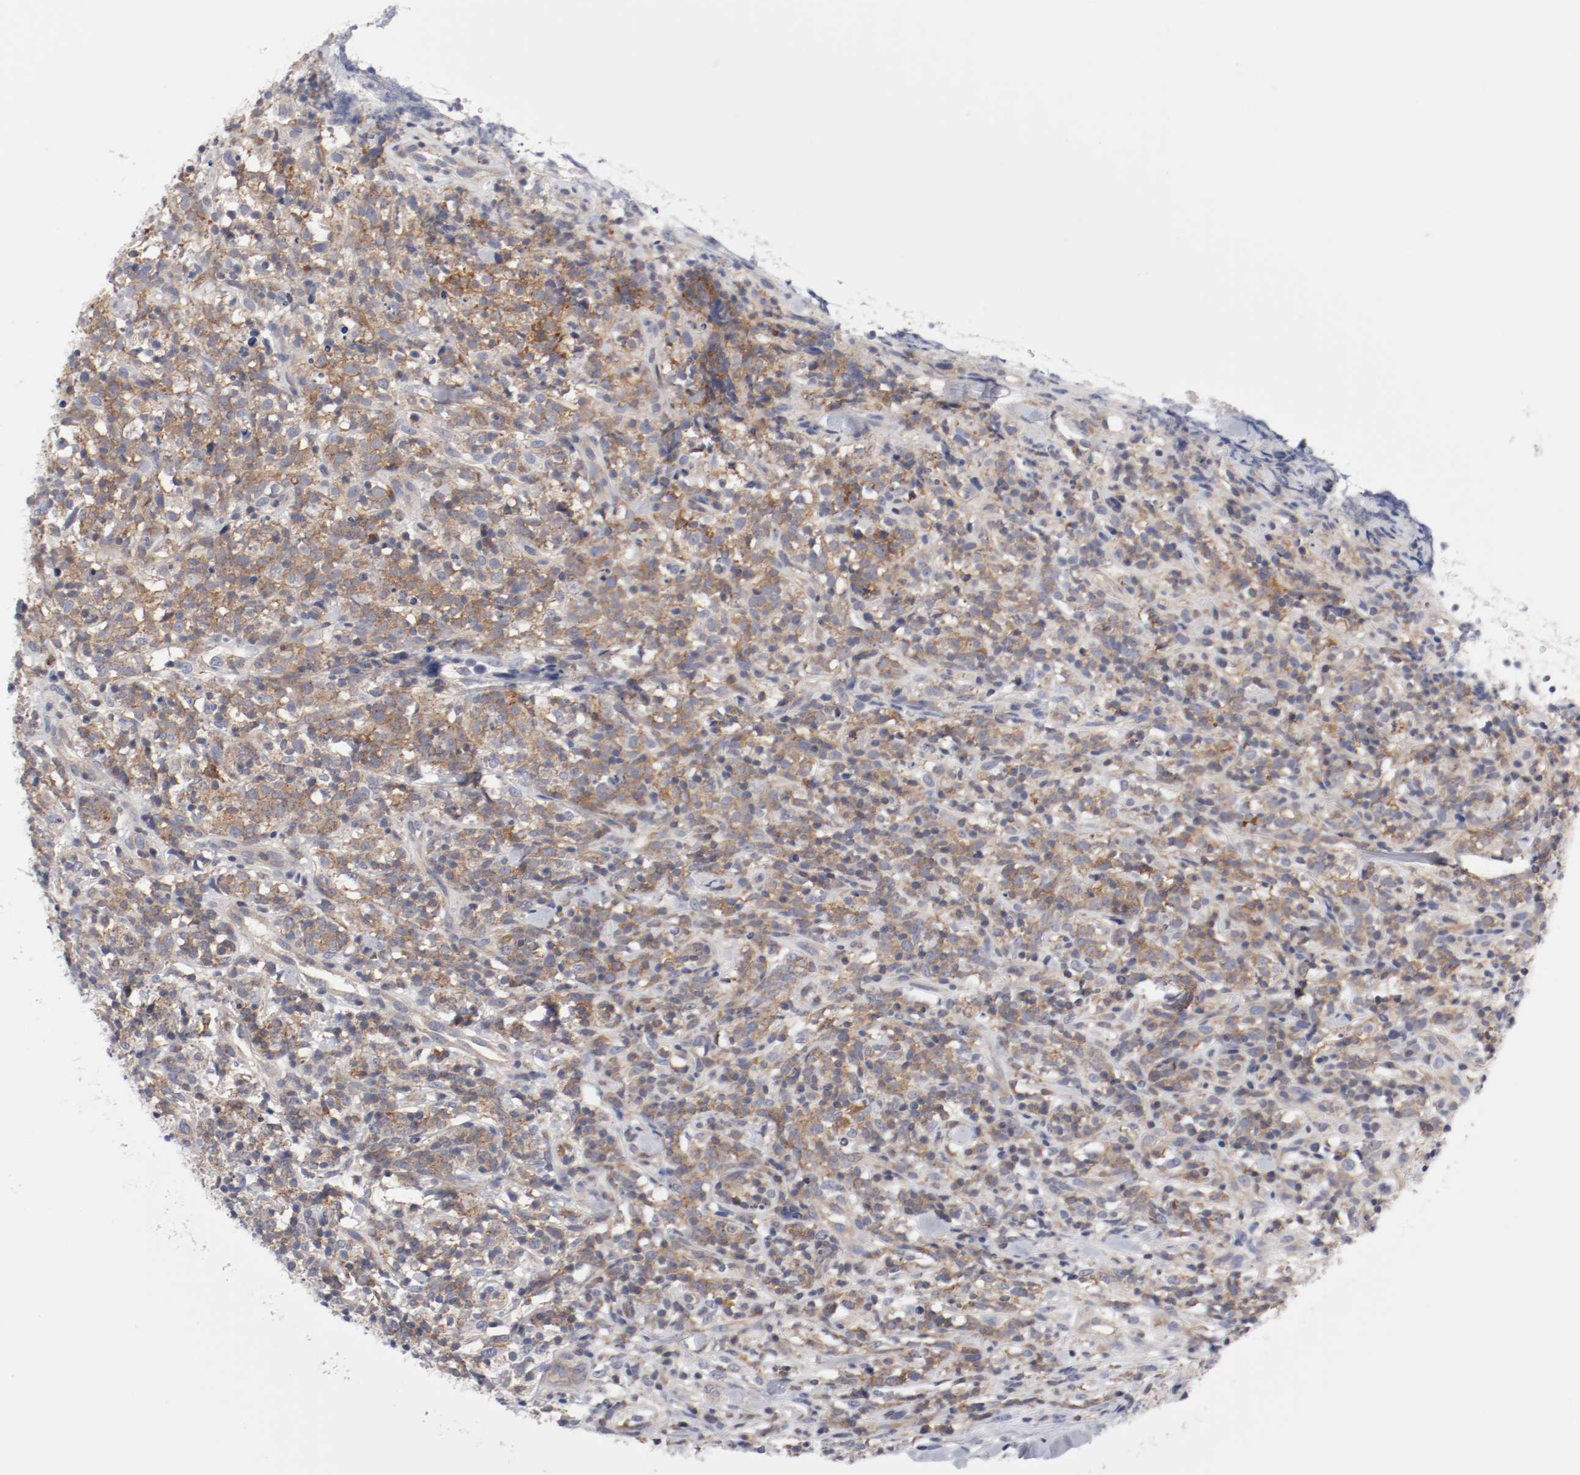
{"staining": {"intensity": "moderate", "quantity": ">75%", "location": "cytoplasmic/membranous"}, "tissue": "lymphoma", "cell_type": "Tumor cells", "image_type": "cancer", "snomed": [{"axis": "morphology", "description": "Malignant lymphoma, non-Hodgkin's type, High grade"}, {"axis": "topography", "description": "Lymph node"}], "caption": "Lymphoma tissue demonstrates moderate cytoplasmic/membranous expression in approximately >75% of tumor cells", "gene": "CBL", "patient": {"sex": "female", "age": 73}}